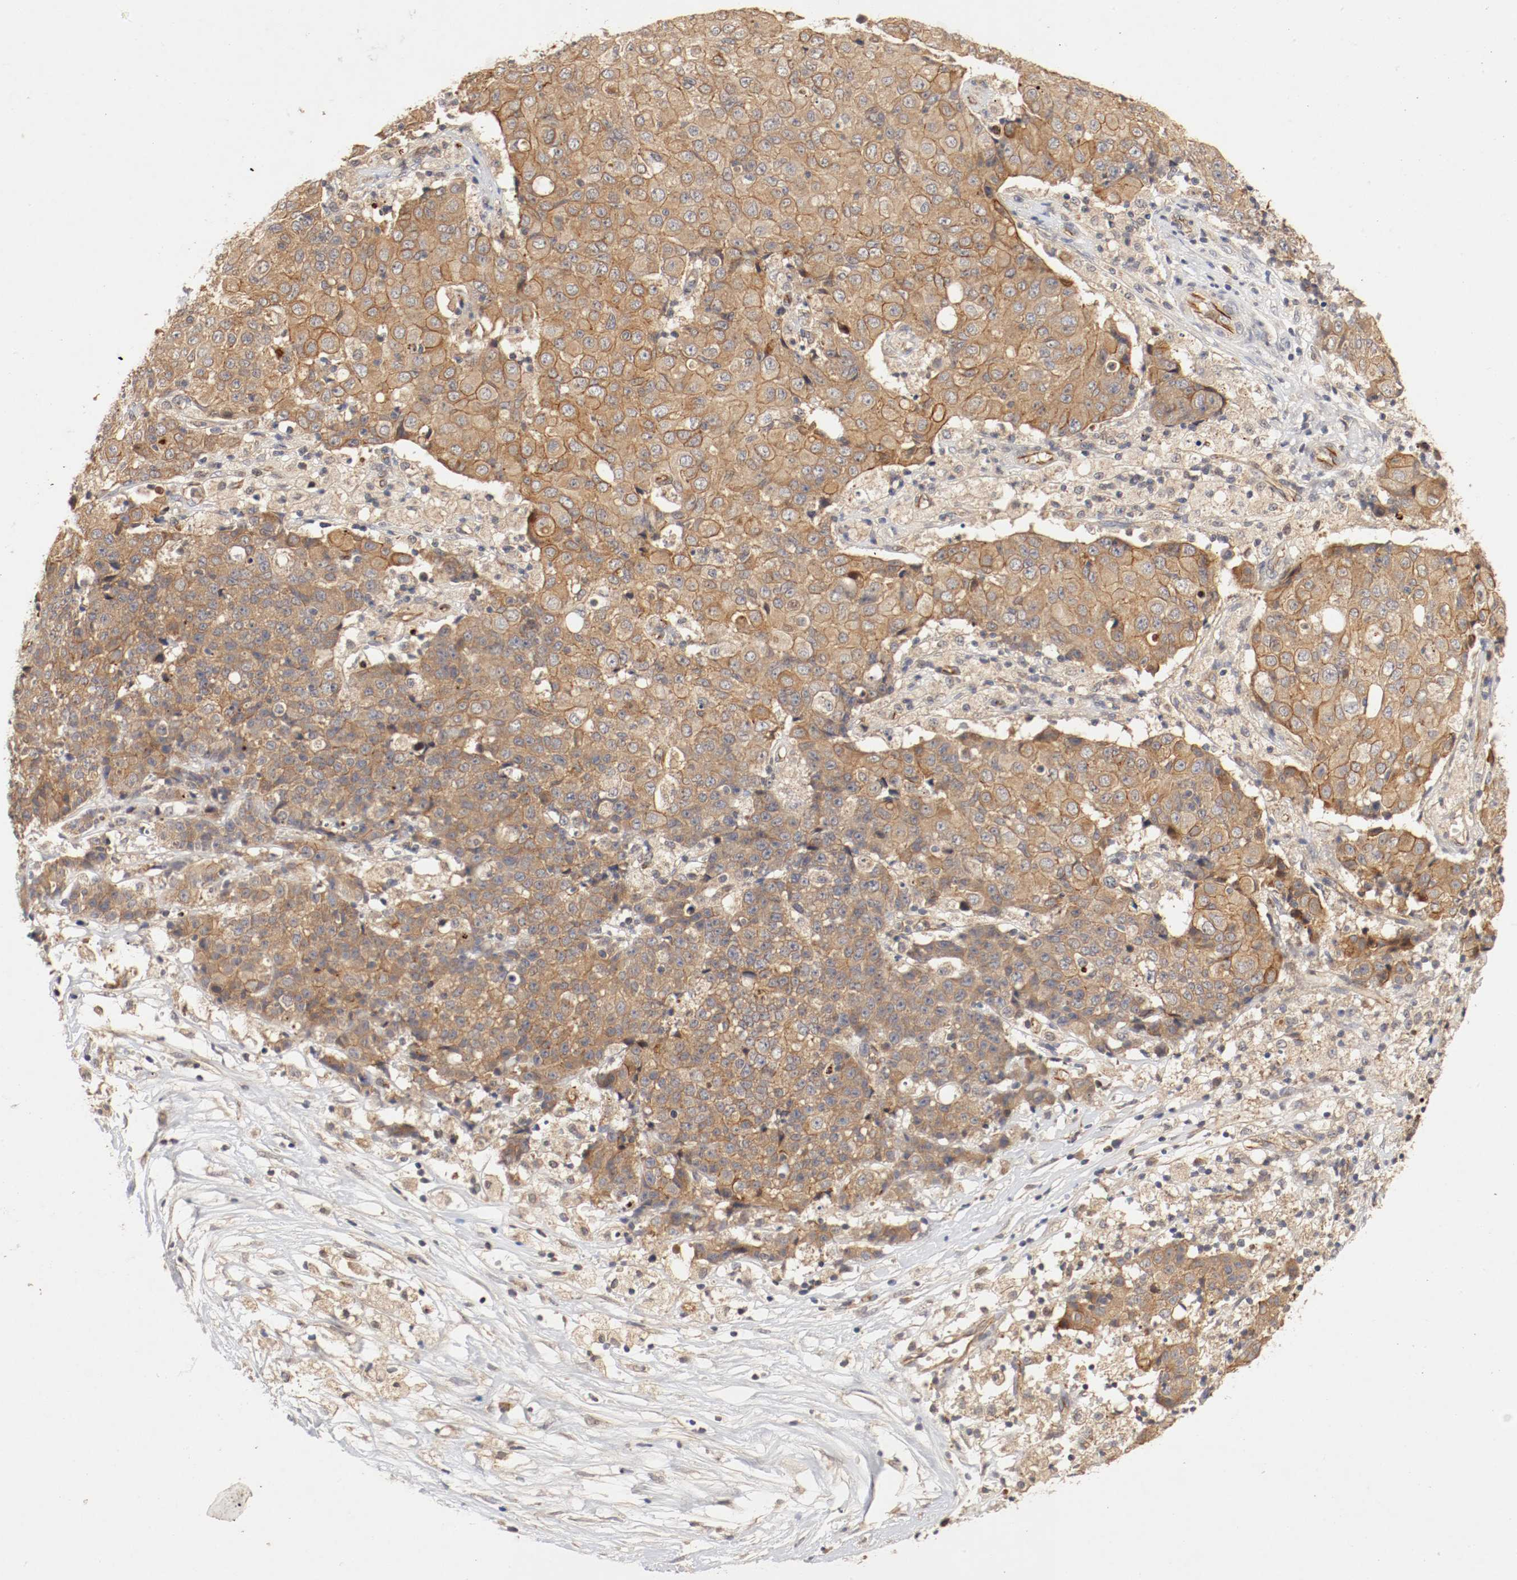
{"staining": {"intensity": "moderate", "quantity": ">75%", "location": "cytoplasmic/membranous"}, "tissue": "ovarian cancer", "cell_type": "Tumor cells", "image_type": "cancer", "snomed": [{"axis": "morphology", "description": "Carcinoma, endometroid"}, {"axis": "topography", "description": "Ovary"}], "caption": "Immunohistochemistry (IHC) (DAB) staining of human ovarian cancer demonstrates moderate cytoplasmic/membranous protein staining in about >75% of tumor cells.", "gene": "TYK2", "patient": {"sex": "female", "age": 42}}